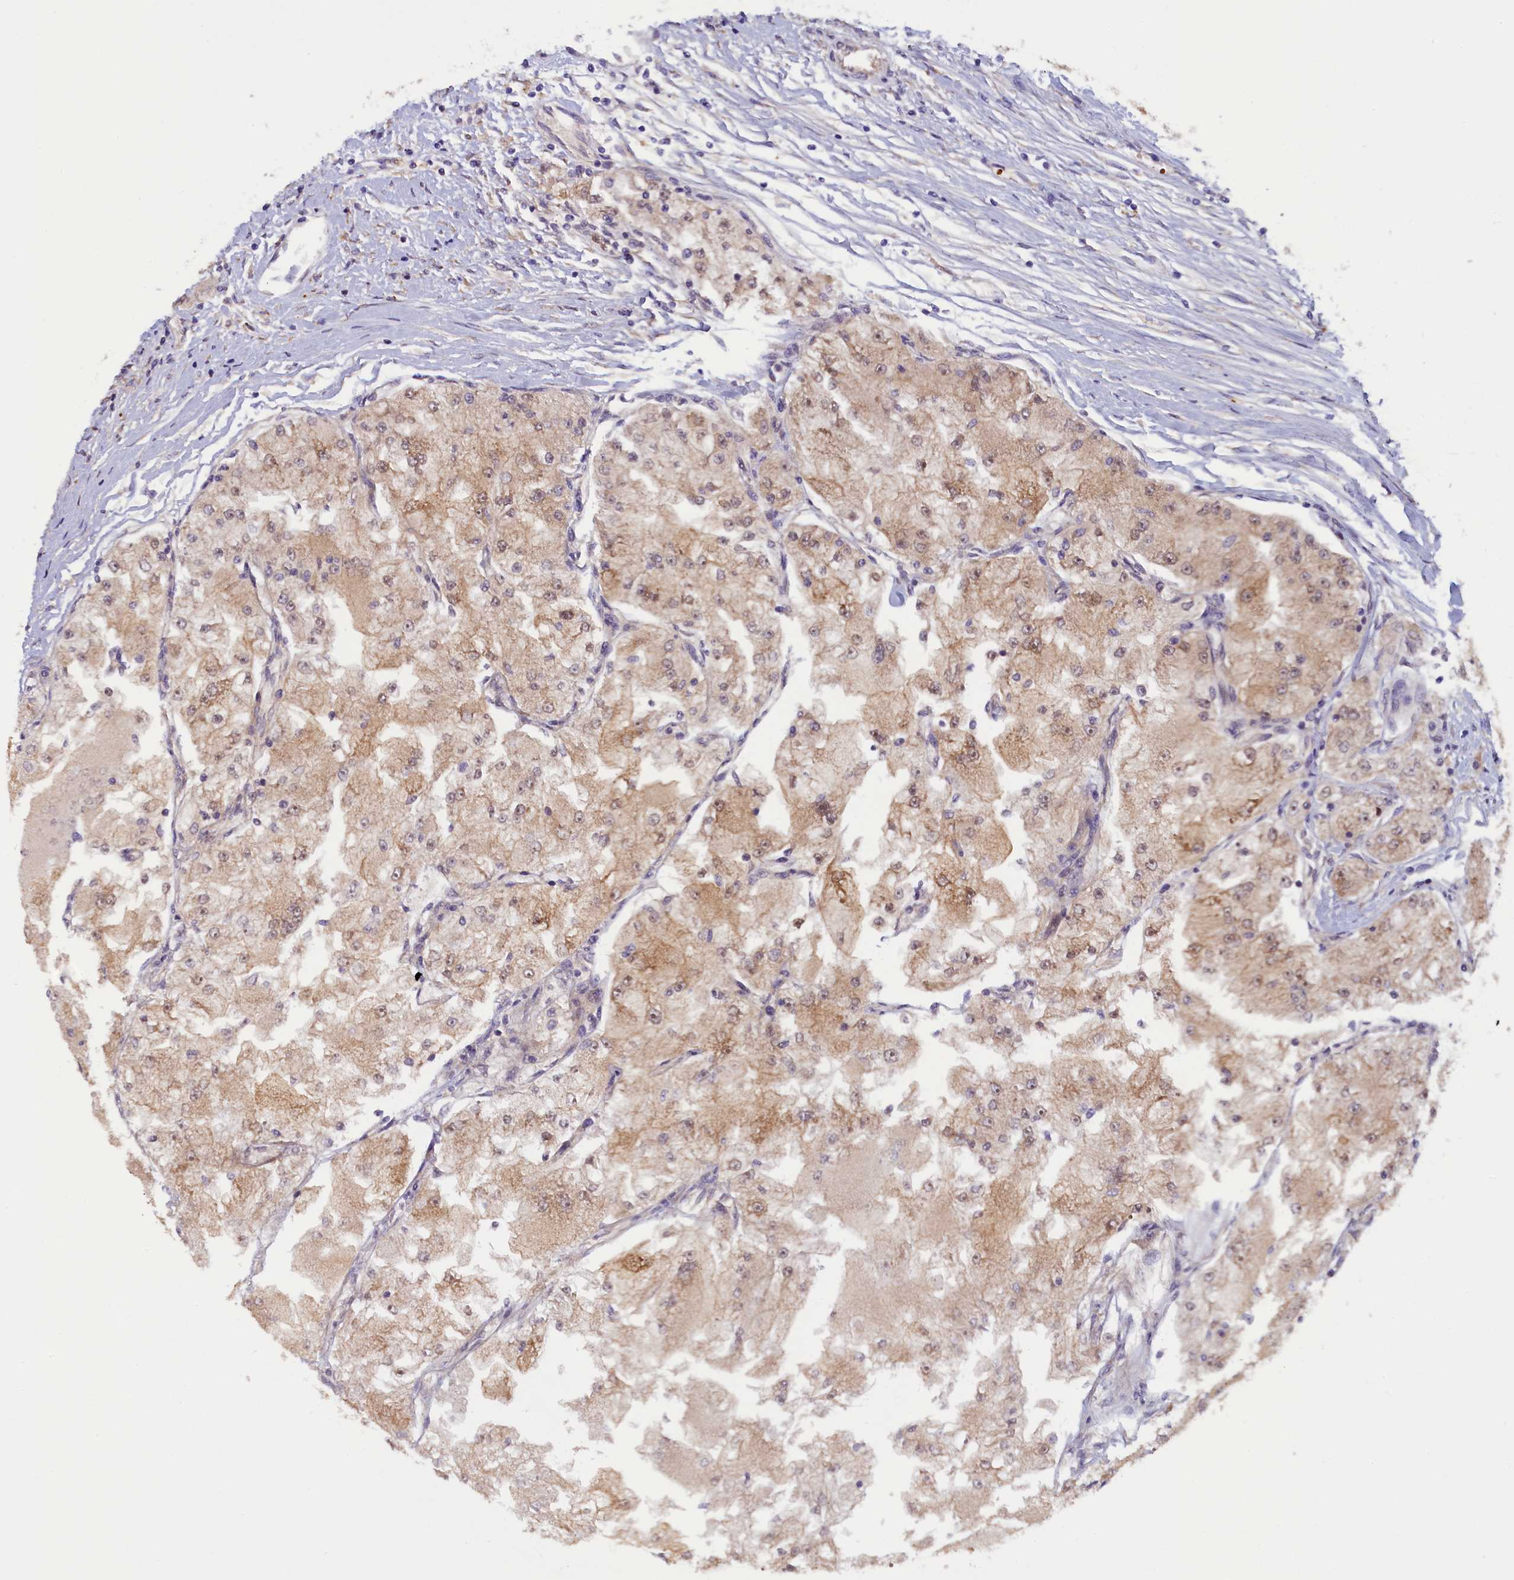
{"staining": {"intensity": "weak", "quantity": "25%-75%", "location": "cytoplasmic/membranous"}, "tissue": "renal cancer", "cell_type": "Tumor cells", "image_type": "cancer", "snomed": [{"axis": "morphology", "description": "Adenocarcinoma, NOS"}, {"axis": "topography", "description": "Kidney"}], "caption": "Protein staining of adenocarcinoma (renal) tissue exhibits weak cytoplasmic/membranous positivity in approximately 25%-75% of tumor cells.", "gene": "CCDC9B", "patient": {"sex": "female", "age": 72}}